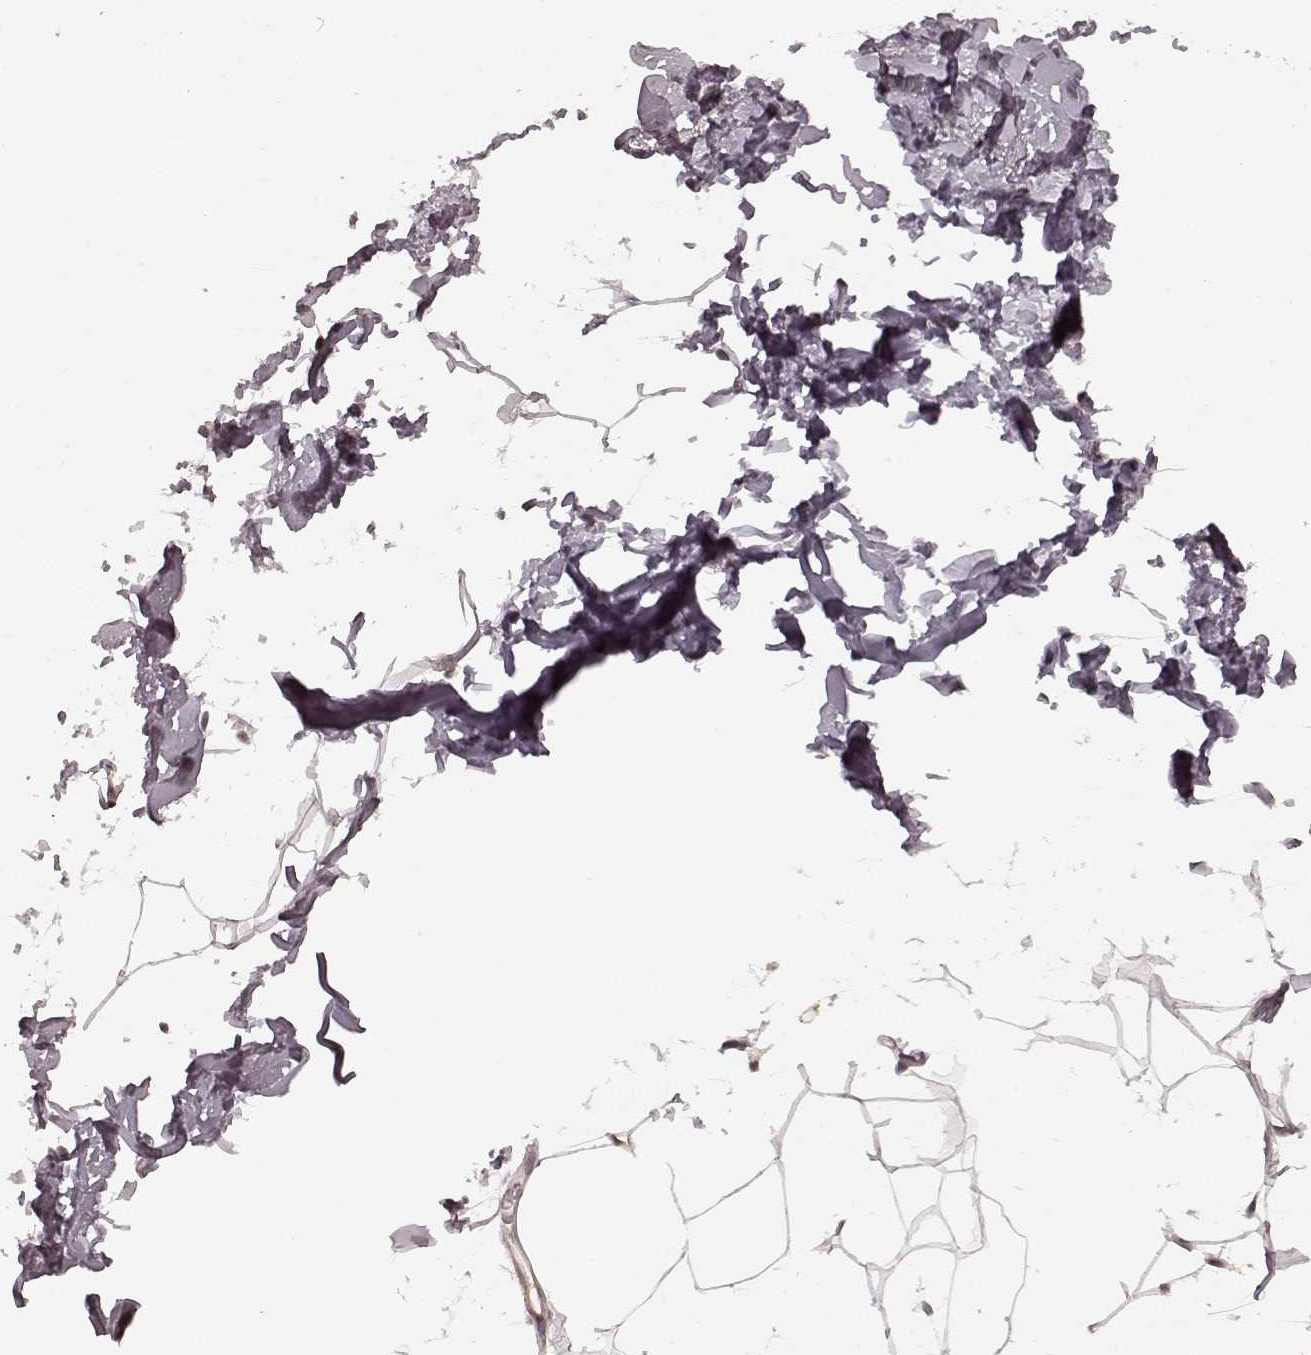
{"staining": {"intensity": "negative", "quantity": "none", "location": "none"}, "tissue": "breast", "cell_type": "Adipocytes", "image_type": "normal", "snomed": [{"axis": "morphology", "description": "Normal tissue, NOS"}, {"axis": "topography", "description": "Breast"}], "caption": "High power microscopy micrograph of an immunohistochemistry (IHC) photomicrograph of benign breast, revealing no significant positivity in adipocytes.", "gene": "PLCB4", "patient": {"sex": "female", "age": 32}}